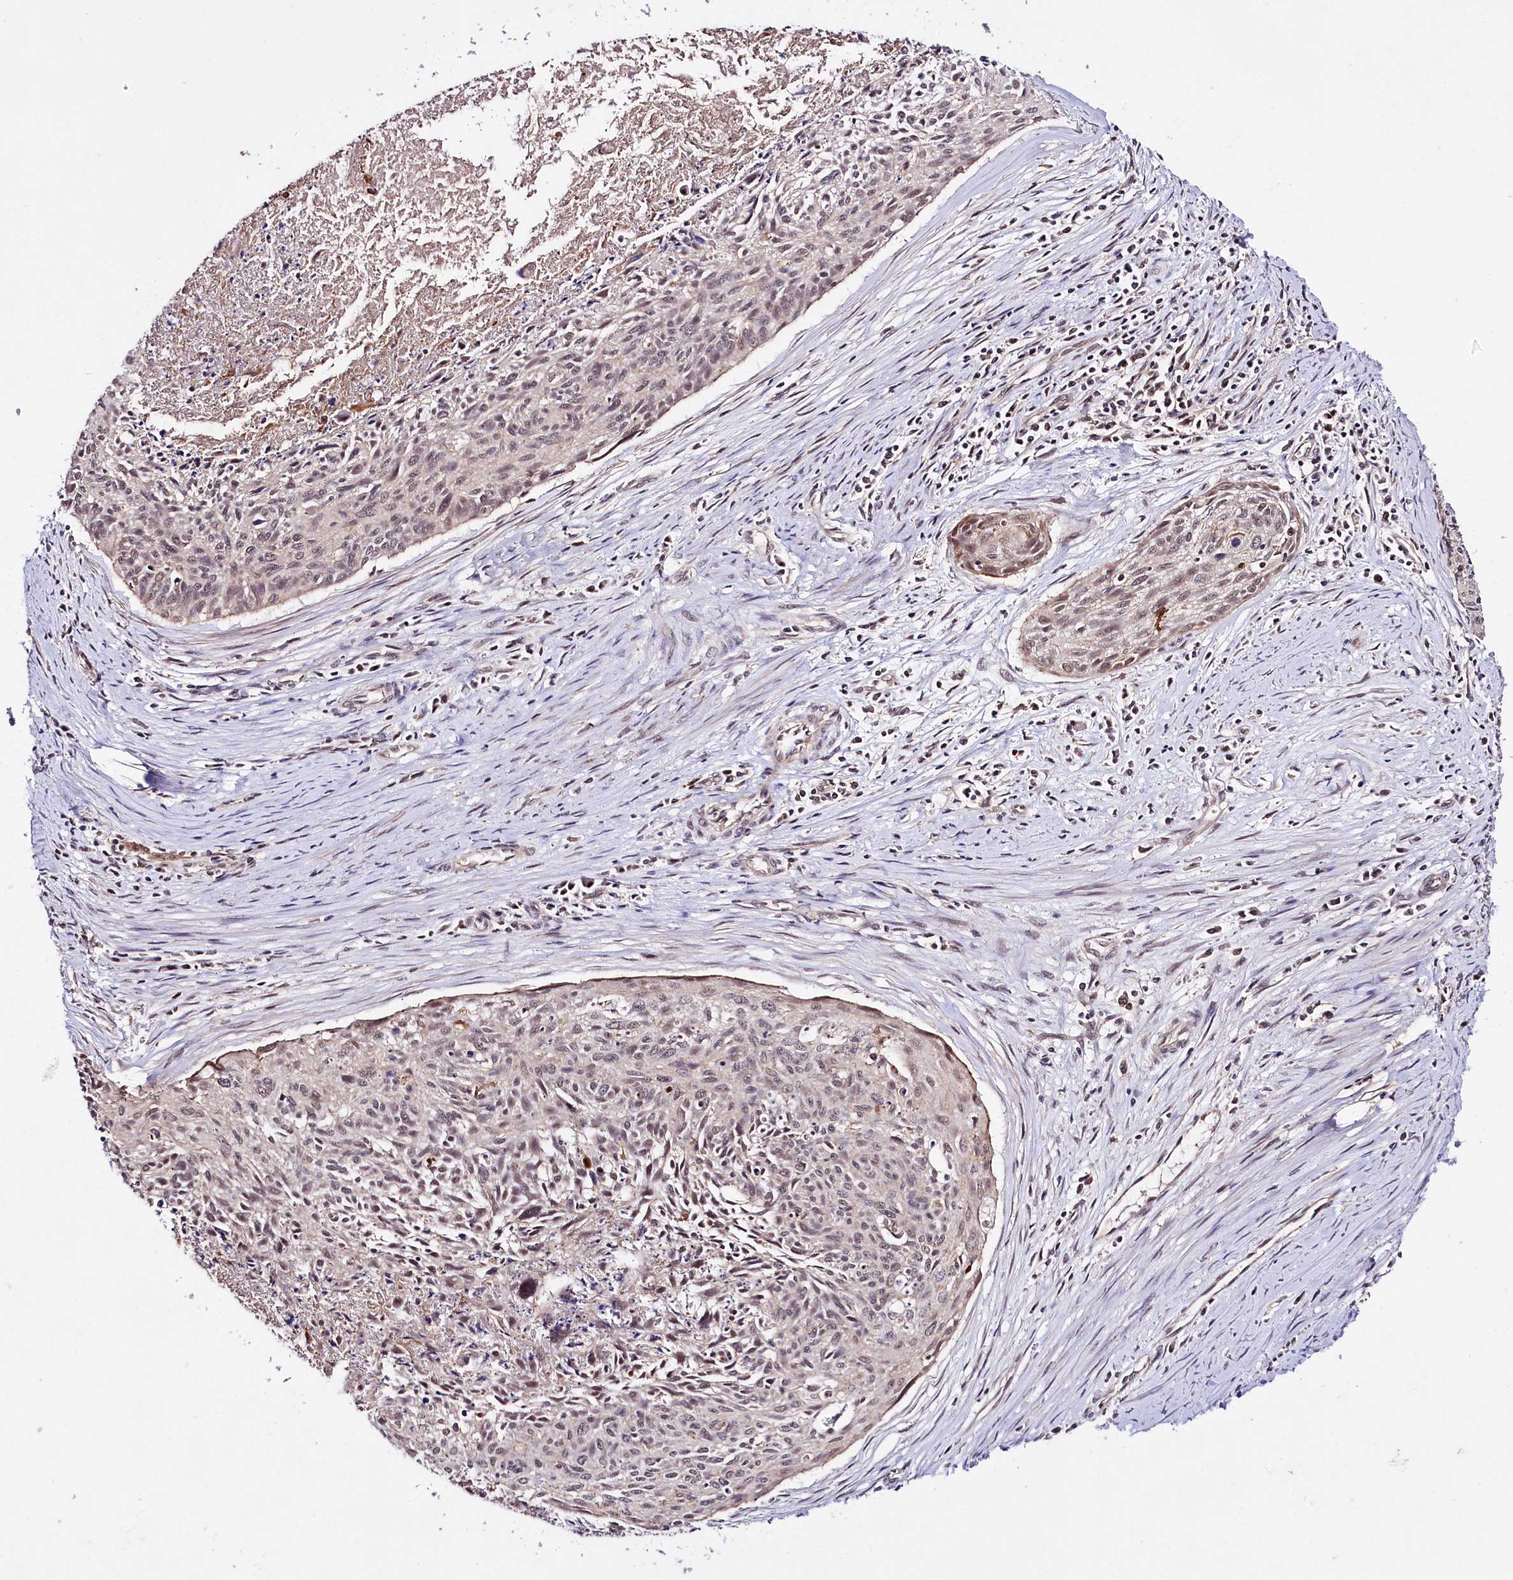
{"staining": {"intensity": "weak", "quantity": "25%-75%", "location": "nuclear"}, "tissue": "cervical cancer", "cell_type": "Tumor cells", "image_type": "cancer", "snomed": [{"axis": "morphology", "description": "Squamous cell carcinoma, NOS"}, {"axis": "topography", "description": "Cervix"}], "caption": "A low amount of weak nuclear positivity is appreciated in approximately 25%-75% of tumor cells in squamous cell carcinoma (cervical) tissue. (DAB (3,3'-diaminobenzidine) = brown stain, brightfield microscopy at high magnification).", "gene": "TAFAZZIN", "patient": {"sex": "female", "age": 55}}